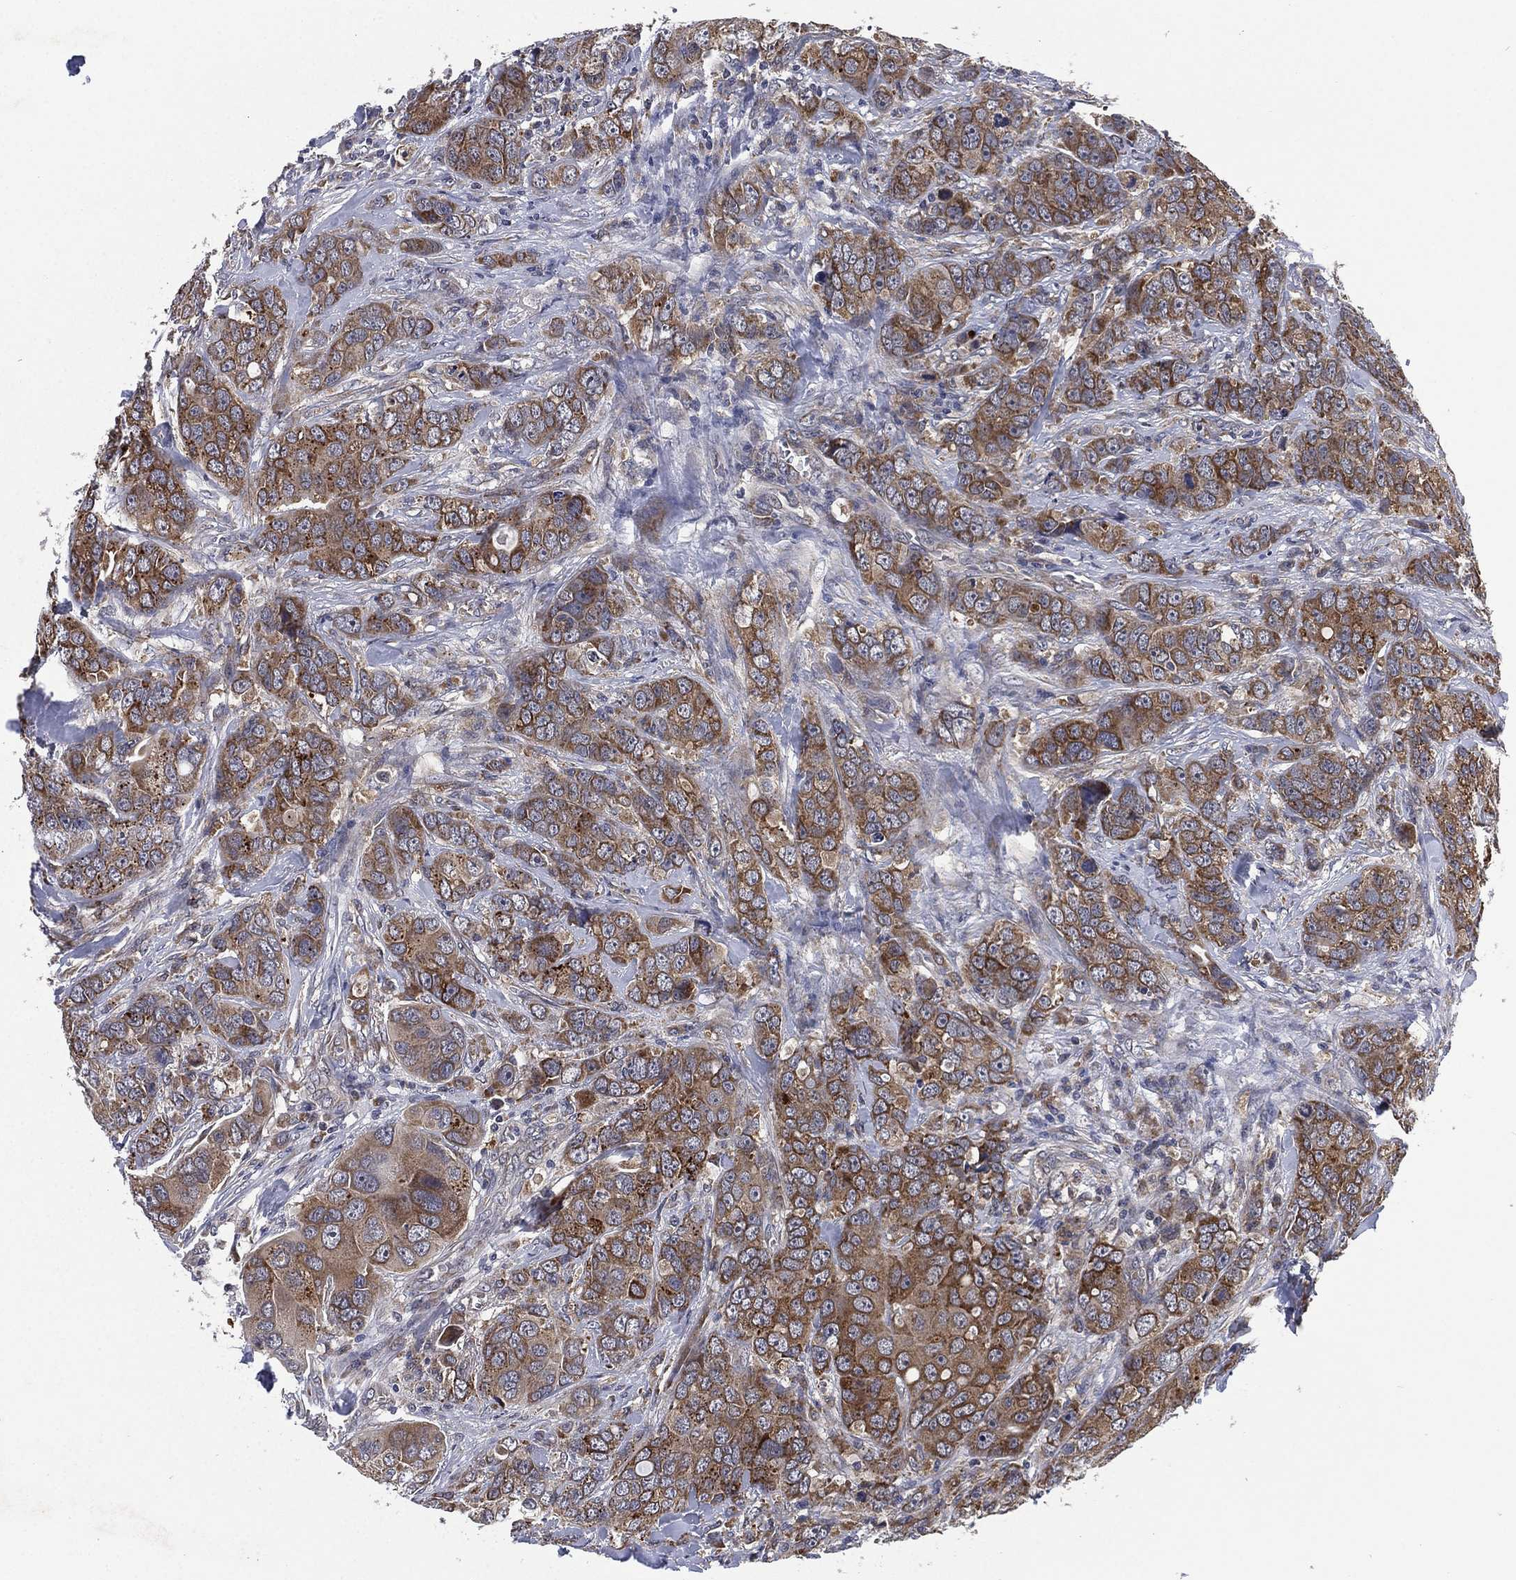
{"staining": {"intensity": "moderate", "quantity": "25%-75%", "location": "cytoplasmic/membranous"}, "tissue": "breast cancer", "cell_type": "Tumor cells", "image_type": "cancer", "snomed": [{"axis": "morphology", "description": "Duct carcinoma"}, {"axis": "topography", "description": "Breast"}], "caption": "A histopathology image of intraductal carcinoma (breast) stained for a protein demonstrates moderate cytoplasmic/membranous brown staining in tumor cells. Nuclei are stained in blue.", "gene": "SELENOO", "patient": {"sex": "female", "age": 43}}